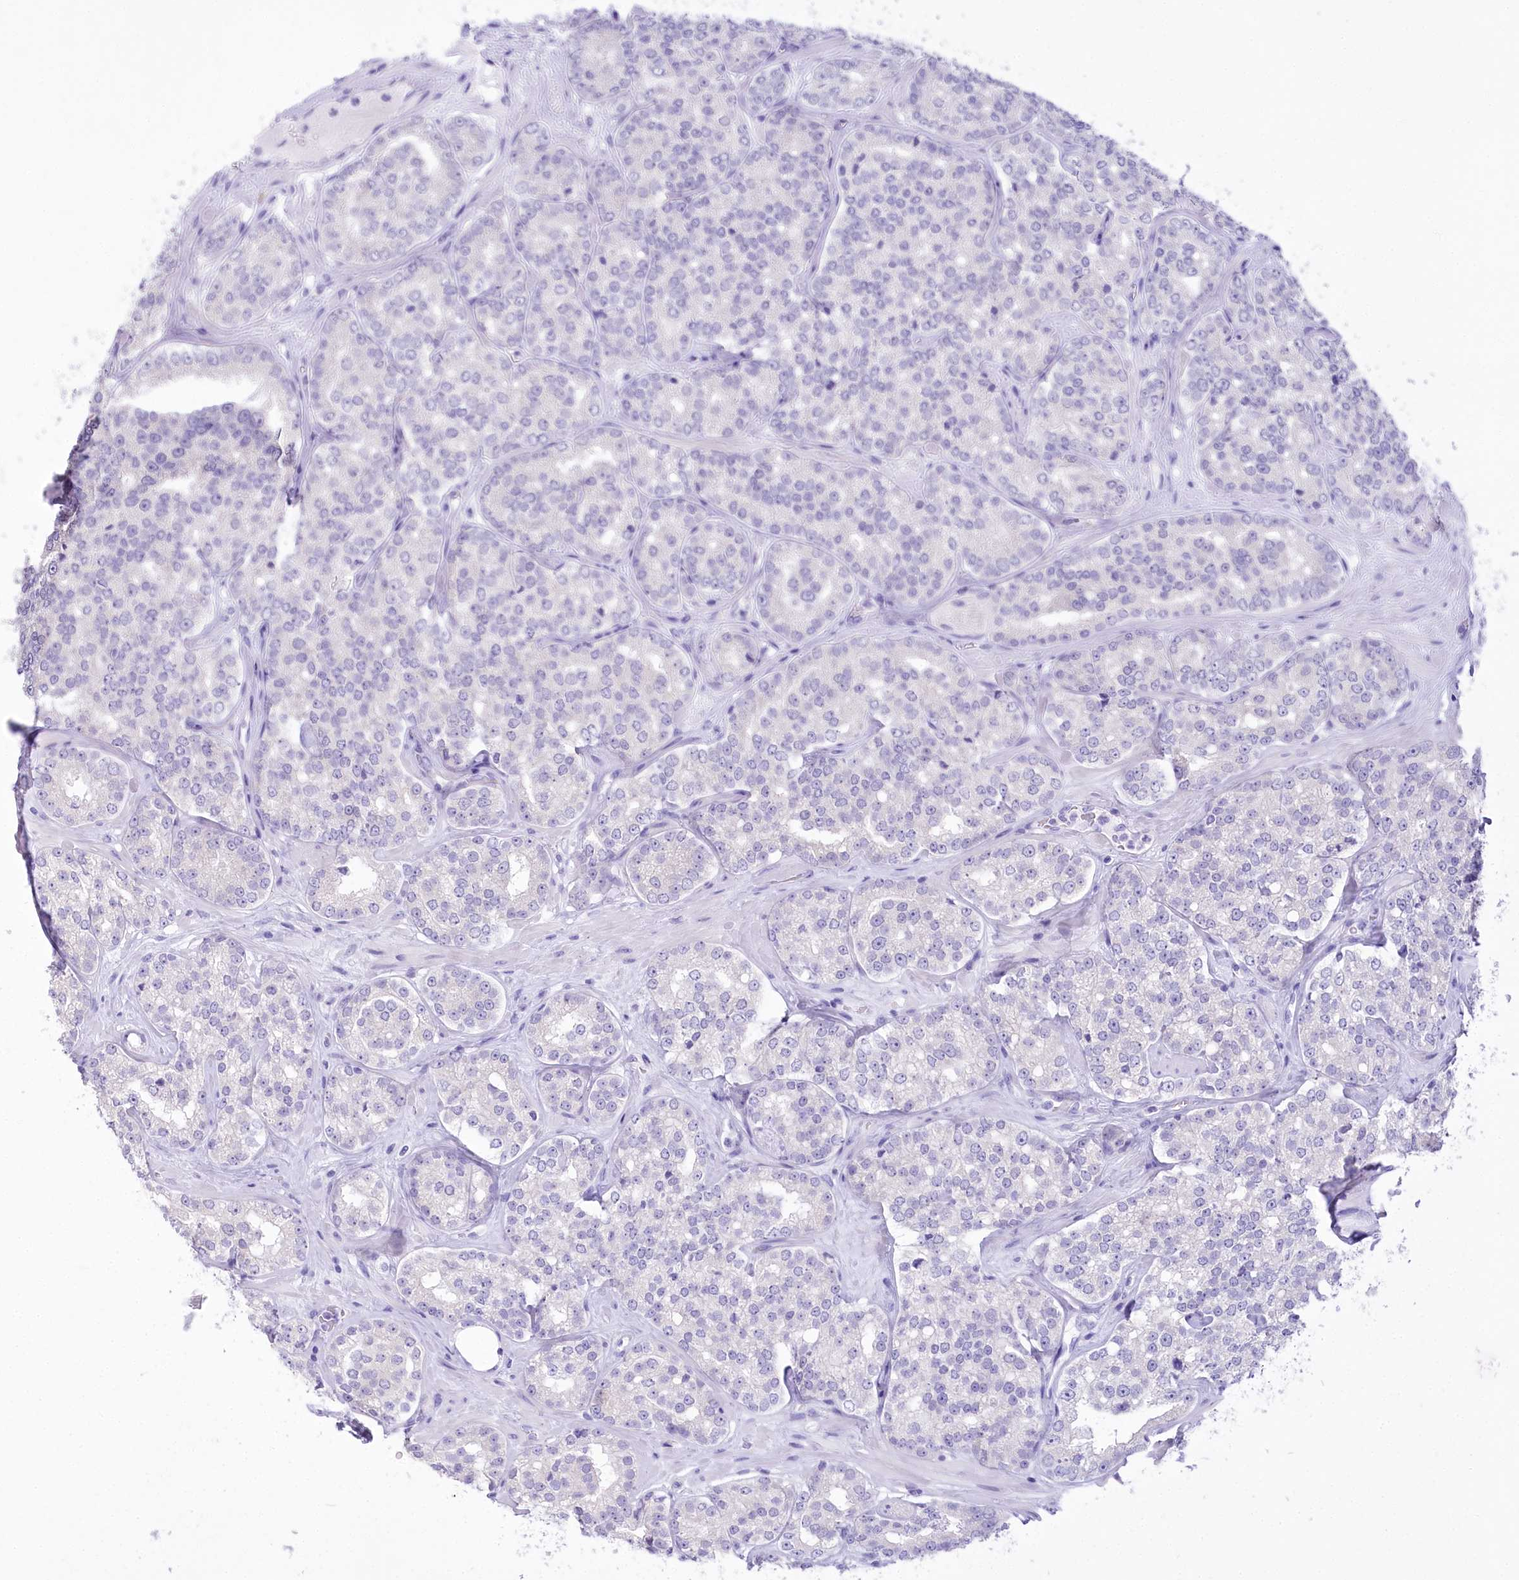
{"staining": {"intensity": "negative", "quantity": "none", "location": "none"}, "tissue": "prostate cancer", "cell_type": "Tumor cells", "image_type": "cancer", "snomed": [{"axis": "morphology", "description": "Normal tissue, NOS"}, {"axis": "morphology", "description": "Adenocarcinoma, High grade"}, {"axis": "topography", "description": "Prostate"}], "caption": "High power microscopy photomicrograph of an IHC micrograph of prostate high-grade adenocarcinoma, revealing no significant staining in tumor cells.", "gene": "PBLD", "patient": {"sex": "male", "age": 83}}